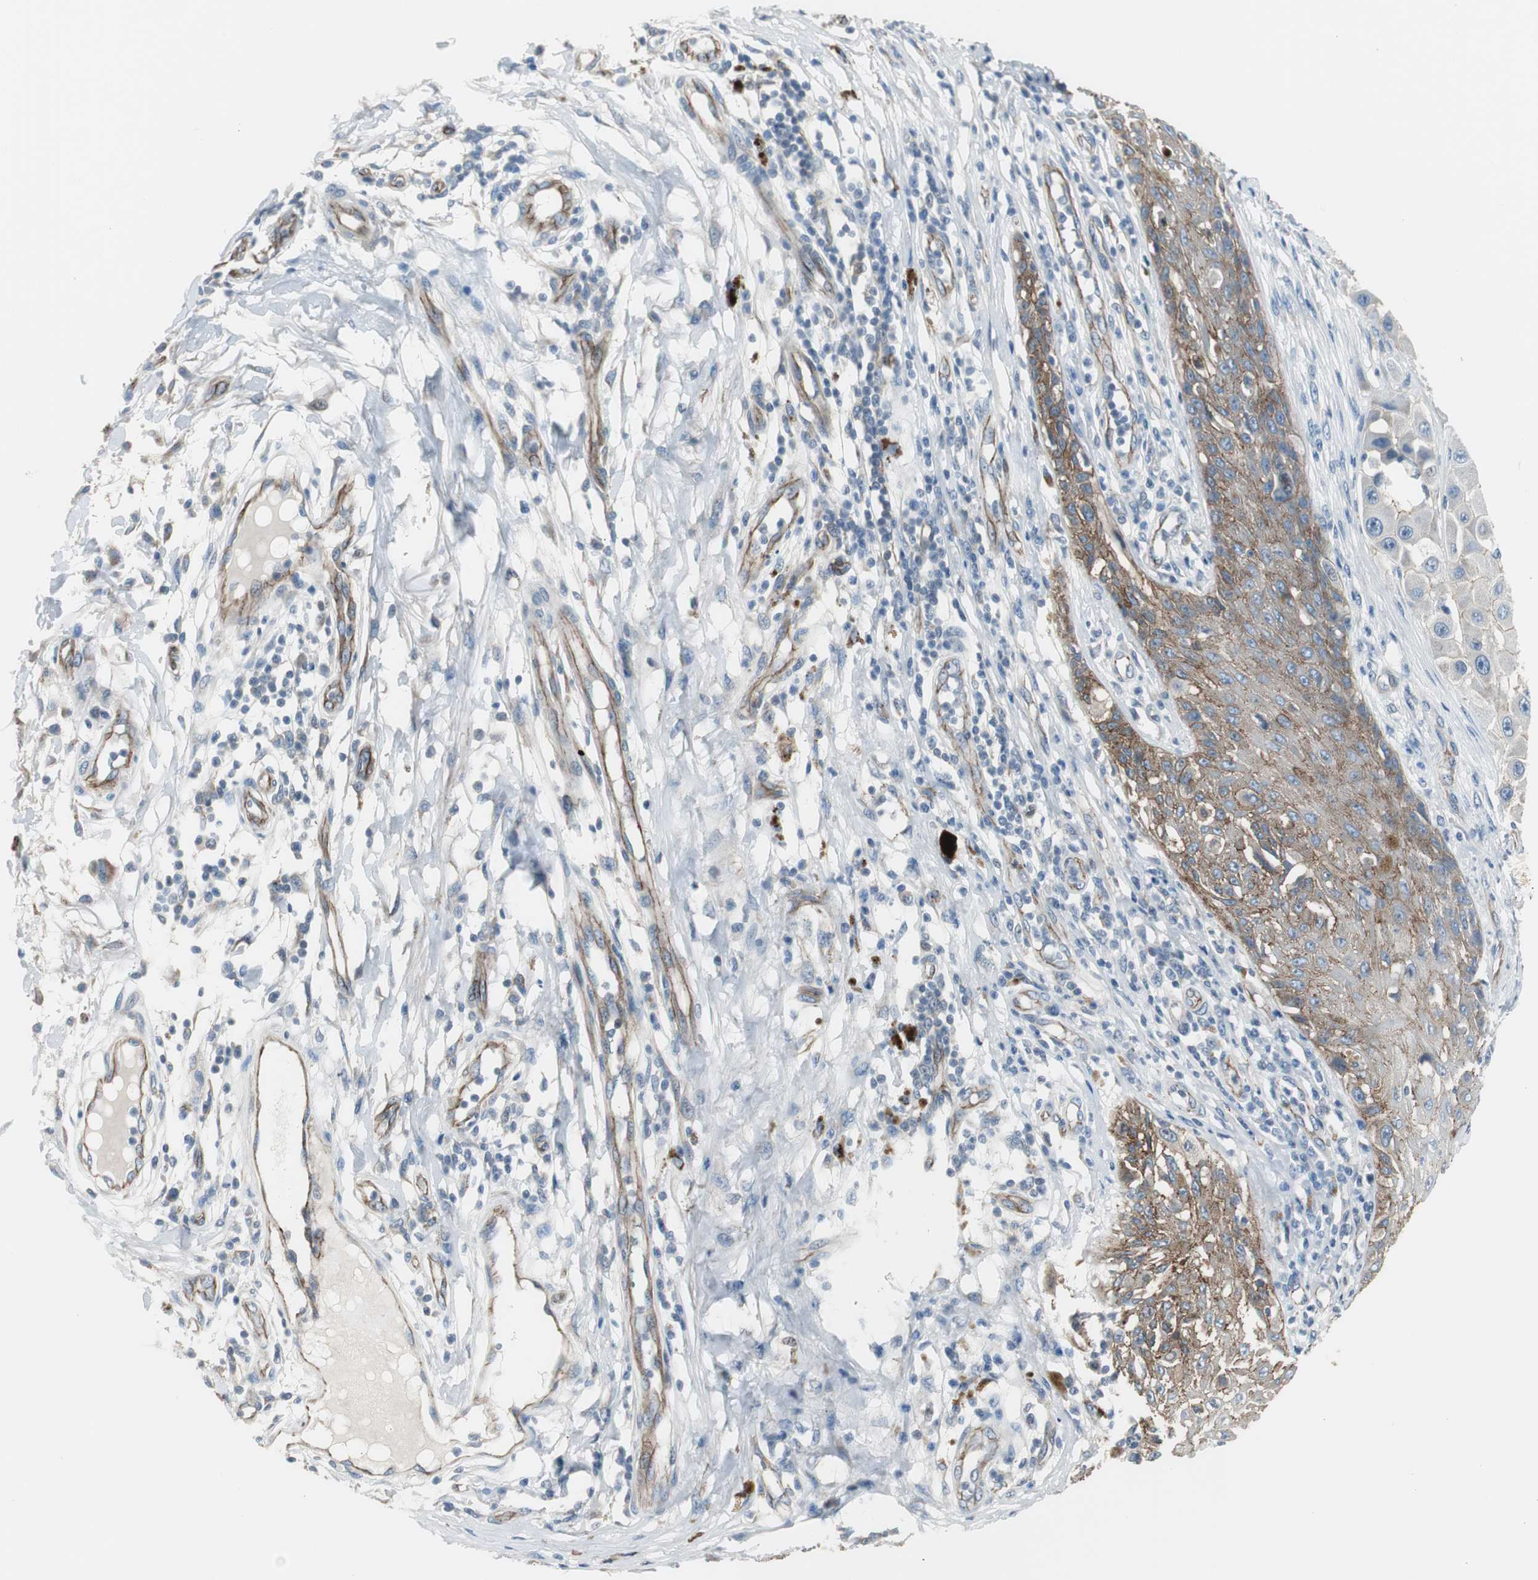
{"staining": {"intensity": "moderate", "quantity": "<25%", "location": "cytoplasmic/membranous"}, "tissue": "melanoma", "cell_type": "Tumor cells", "image_type": "cancer", "snomed": [{"axis": "morphology", "description": "Malignant melanoma, NOS"}, {"axis": "topography", "description": "Skin"}], "caption": "DAB immunohistochemical staining of melanoma exhibits moderate cytoplasmic/membranous protein expression in about <25% of tumor cells.", "gene": "STXBP4", "patient": {"sex": "female", "age": 81}}